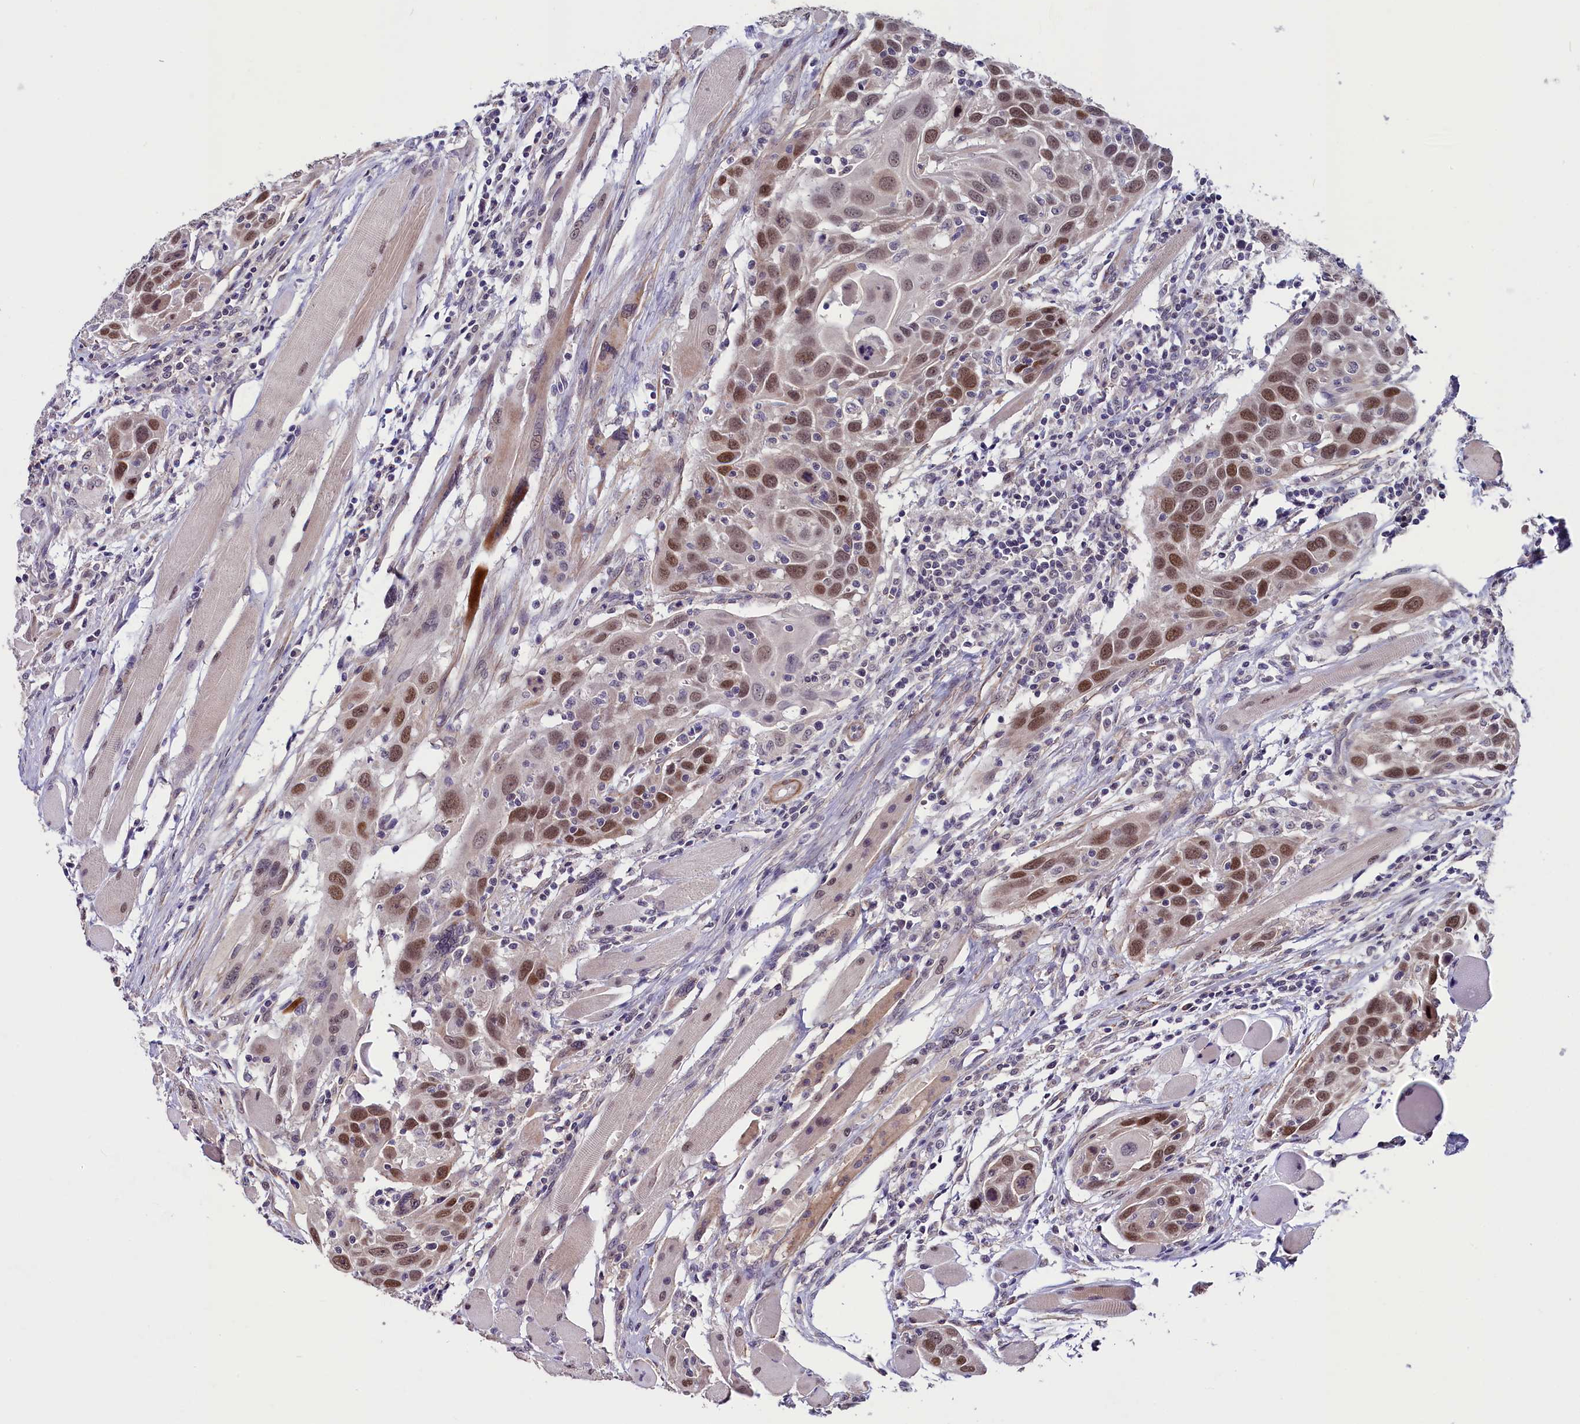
{"staining": {"intensity": "strong", "quantity": ">75%", "location": "nuclear"}, "tissue": "head and neck cancer", "cell_type": "Tumor cells", "image_type": "cancer", "snomed": [{"axis": "morphology", "description": "Squamous cell carcinoma, NOS"}, {"axis": "topography", "description": "Oral tissue"}, {"axis": "topography", "description": "Head-Neck"}], "caption": "Protein expression analysis of head and neck squamous cell carcinoma displays strong nuclear positivity in about >75% of tumor cells. The protein is stained brown, and the nuclei are stained in blue (DAB (3,3'-diaminobenzidine) IHC with brightfield microscopy, high magnification).", "gene": "SLC39A6", "patient": {"sex": "female", "age": 50}}